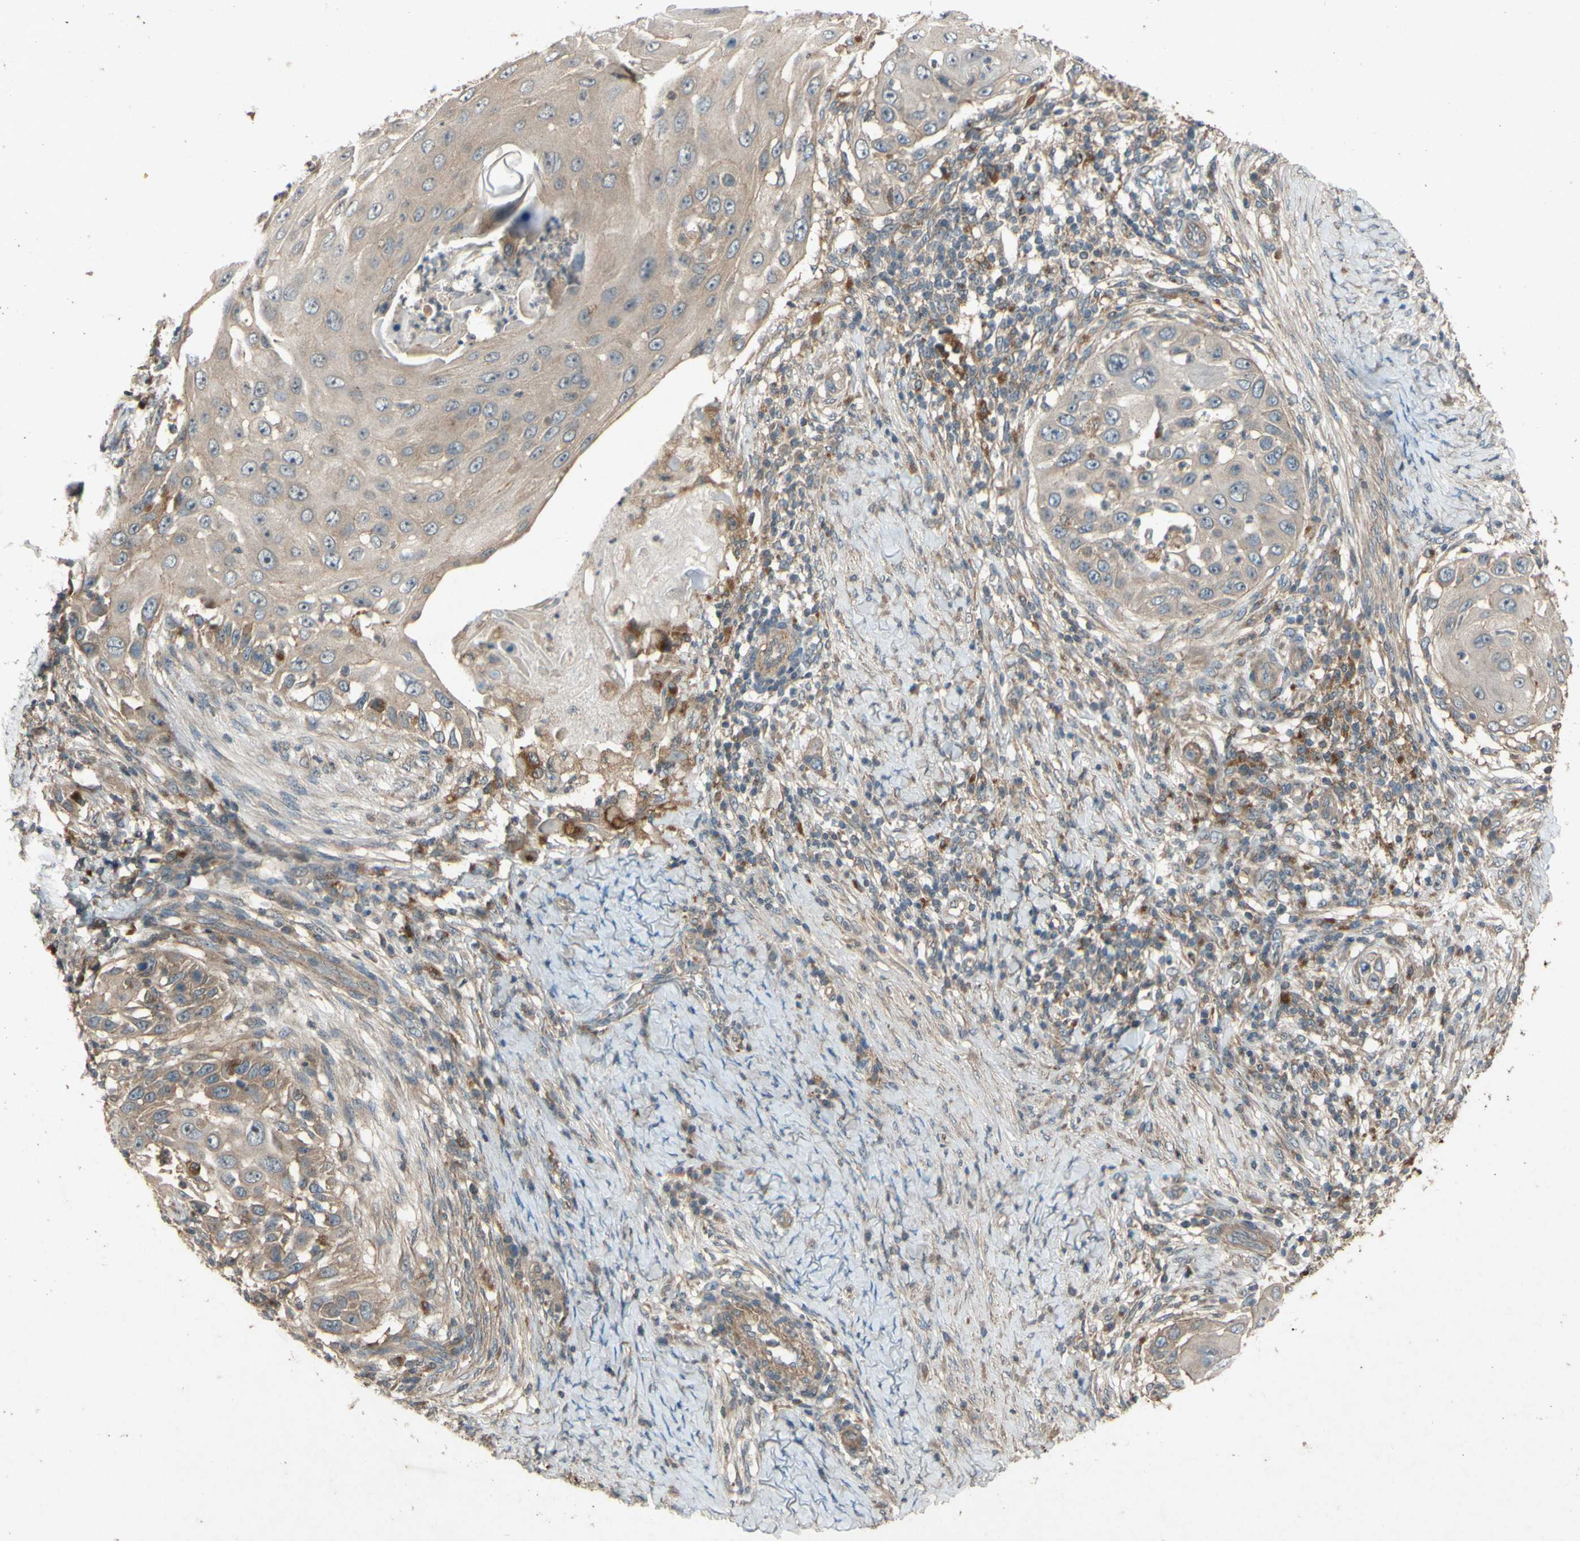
{"staining": {"intensity": "weak", "quantity": "<25%", "location": "cytoplasmic/membranous"}, "tissue": "skin cancer", "cell_type": "Tumor cells", "image_type": "cancer", "snomed": [{"axis": "morphology", "description": "Squamous cell carcinoma, NOS"}, {"axis": "topography", "description": "Skin"}], "caption": "The micrograph demonstrates no significant positivity in tumor cells of squamous cell carcinoma (skin).", "gene": "ATP6V1F", "patient": {"sex": "female", "age": 44}}